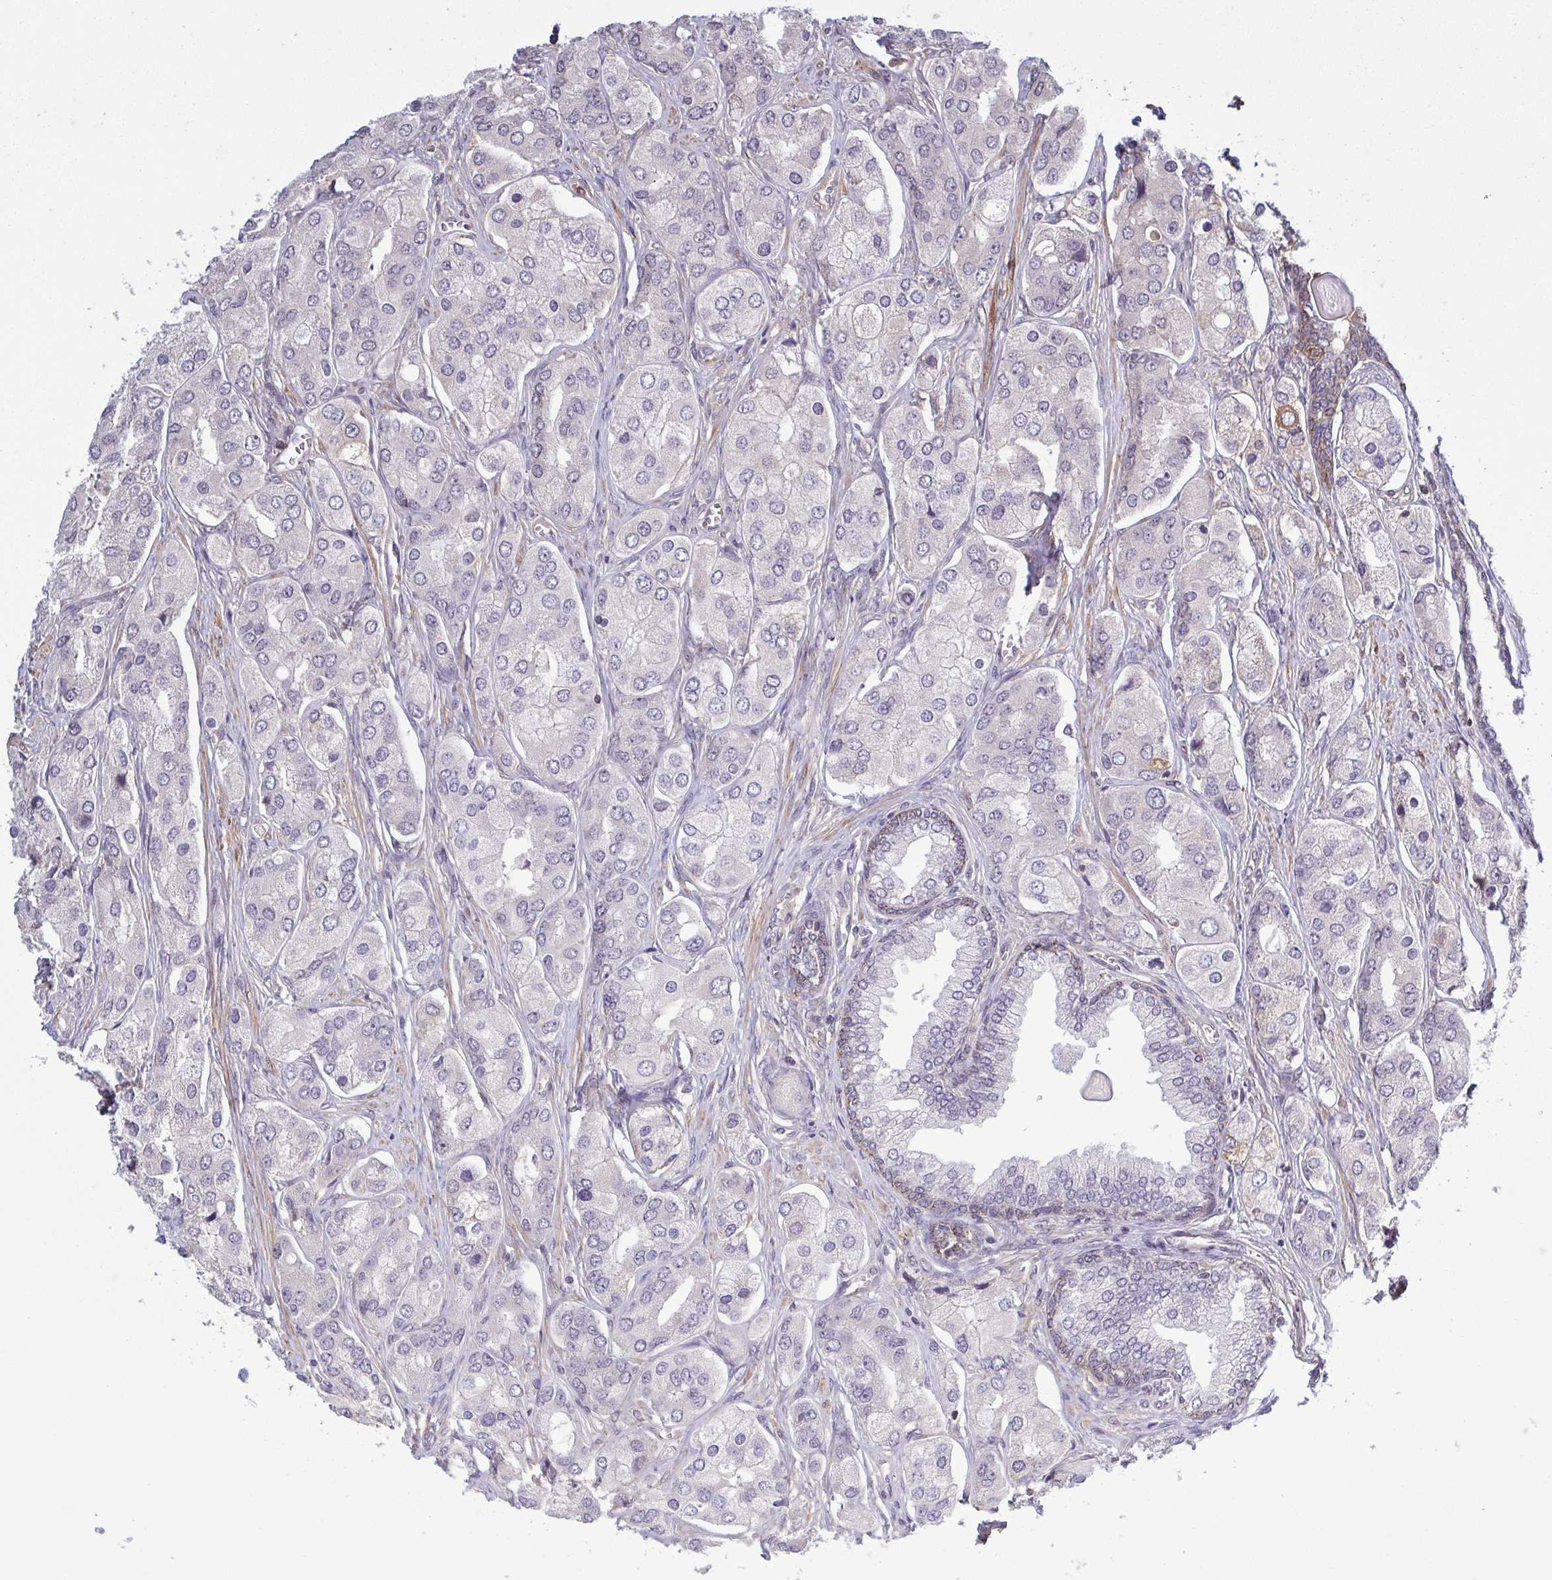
{"staining": {"intensity": "negative", "quantity": "none", "location": "none"}, "tissue": "prostate cancer", "cell_type": "Tumor cells", "image_type": "cancer", "snomed": [{"axis": "morphology", "description": "Adenocarcinoma, Low grade"}, {"axis": "topography", "description": "Prostate"}], "caption": "An immunohistochemistry micrograph of prostate cancer (low-grade adenocarcinoma) is shown. There is no staining in tumor cells of prostate cancer (low-grade adenocarcinoma). (Immunohistochemistry (ihc), brightfield microscopy, high magnification).", "gene": "ZNF200", "patient": {"sex": "male", "age": 69}}